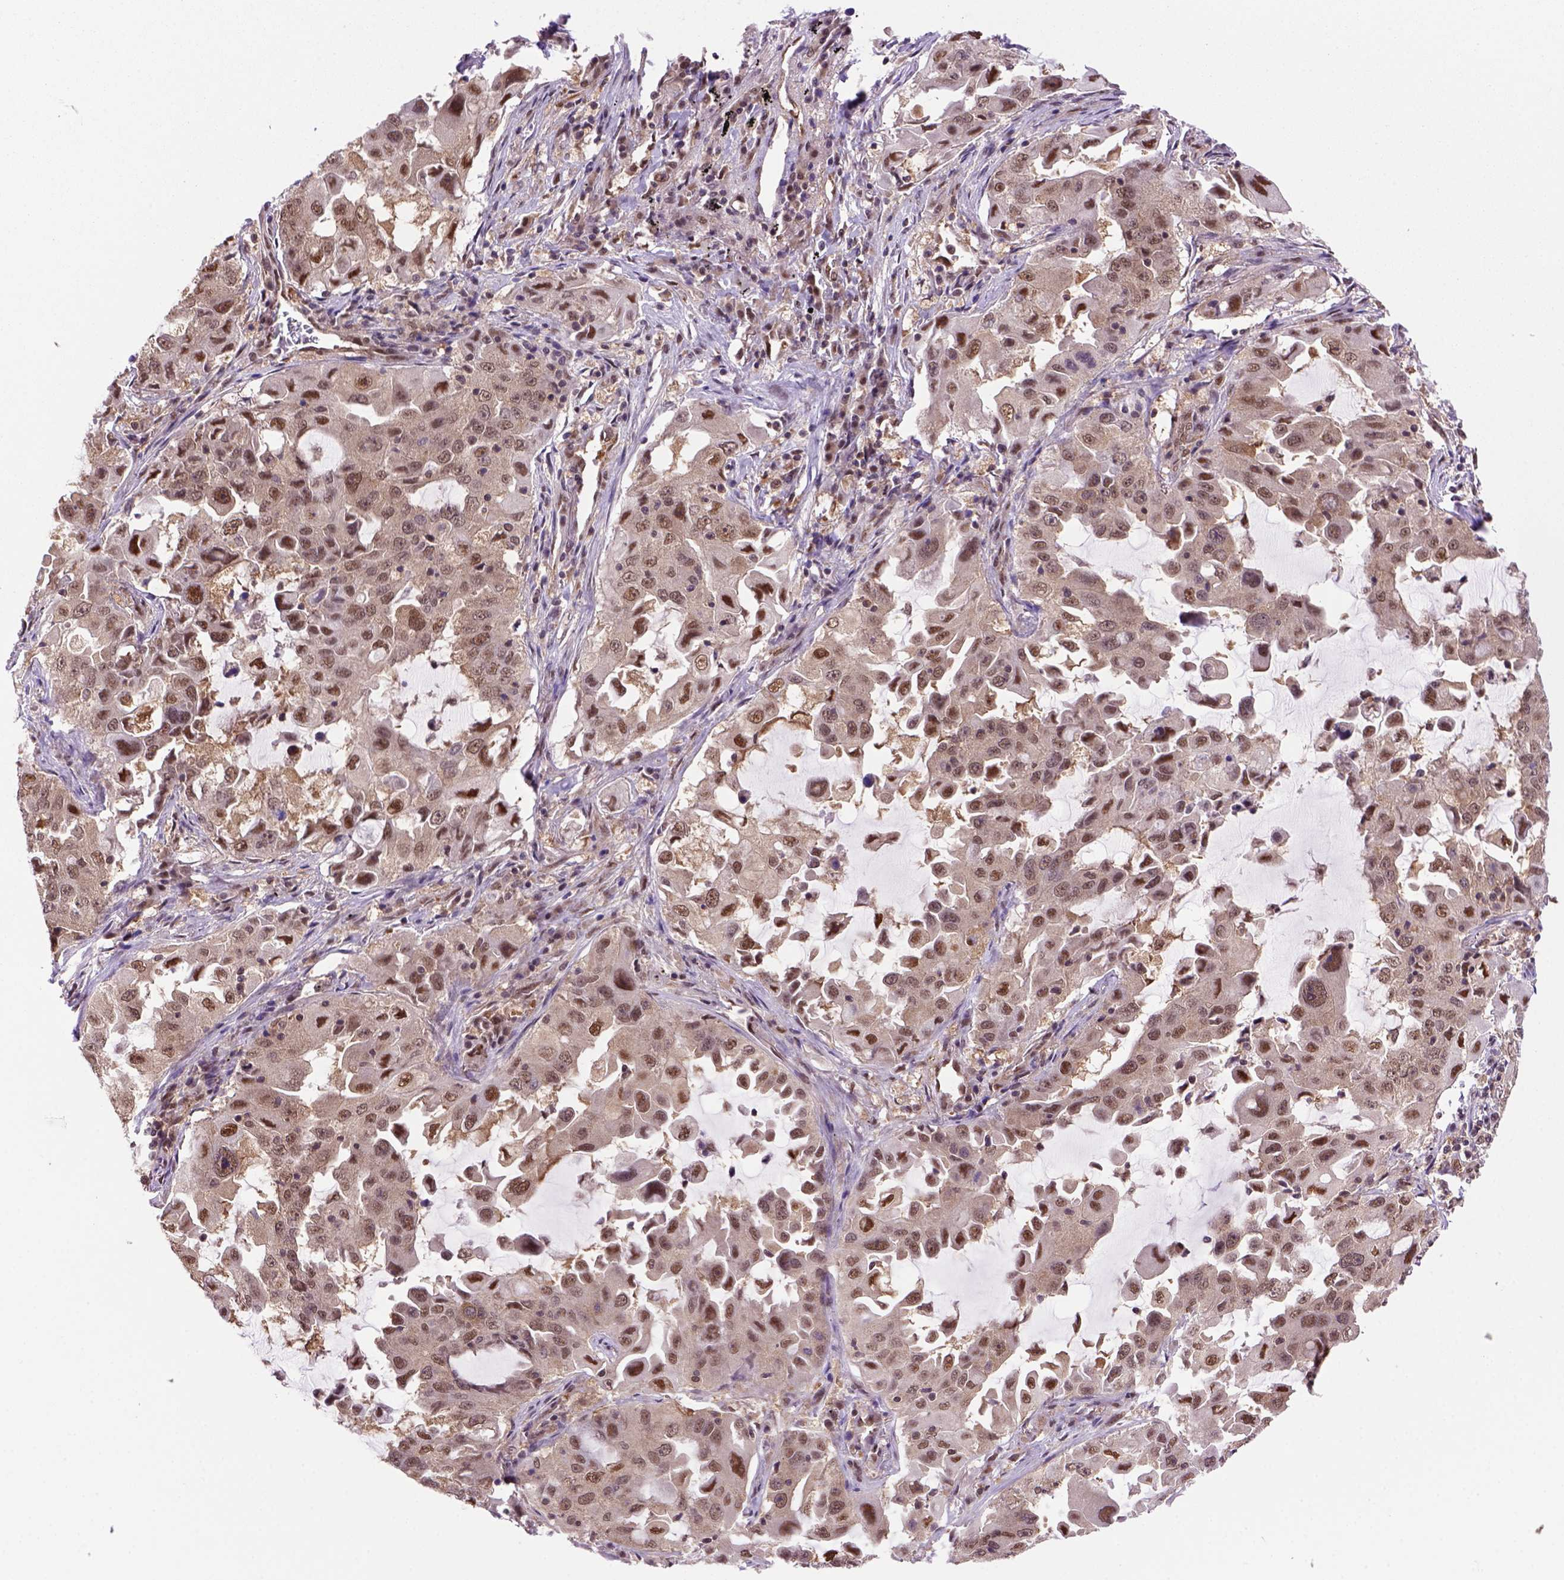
{"staining": {"intensity": "moderate", "quantity": ">75%", "location": "nuclear"}, "tissue": "lung cancer", "cell_type": "Tumor cells", "image_type": "cancer", "snomed": [{"axis": "morphology", "description": "Adenocarcinoma, NOS"}, {"axis": "topography", "description": "Lung"}], "caption": "Approximately >75% of tumor cells in lung cancer (adenocarcinoma) reveal moderate nuclear protein positivity as visualized by brown immunohistochemical staining.", "gene": "PSMC2", "patient": {"sex": "female", "age": 61}}